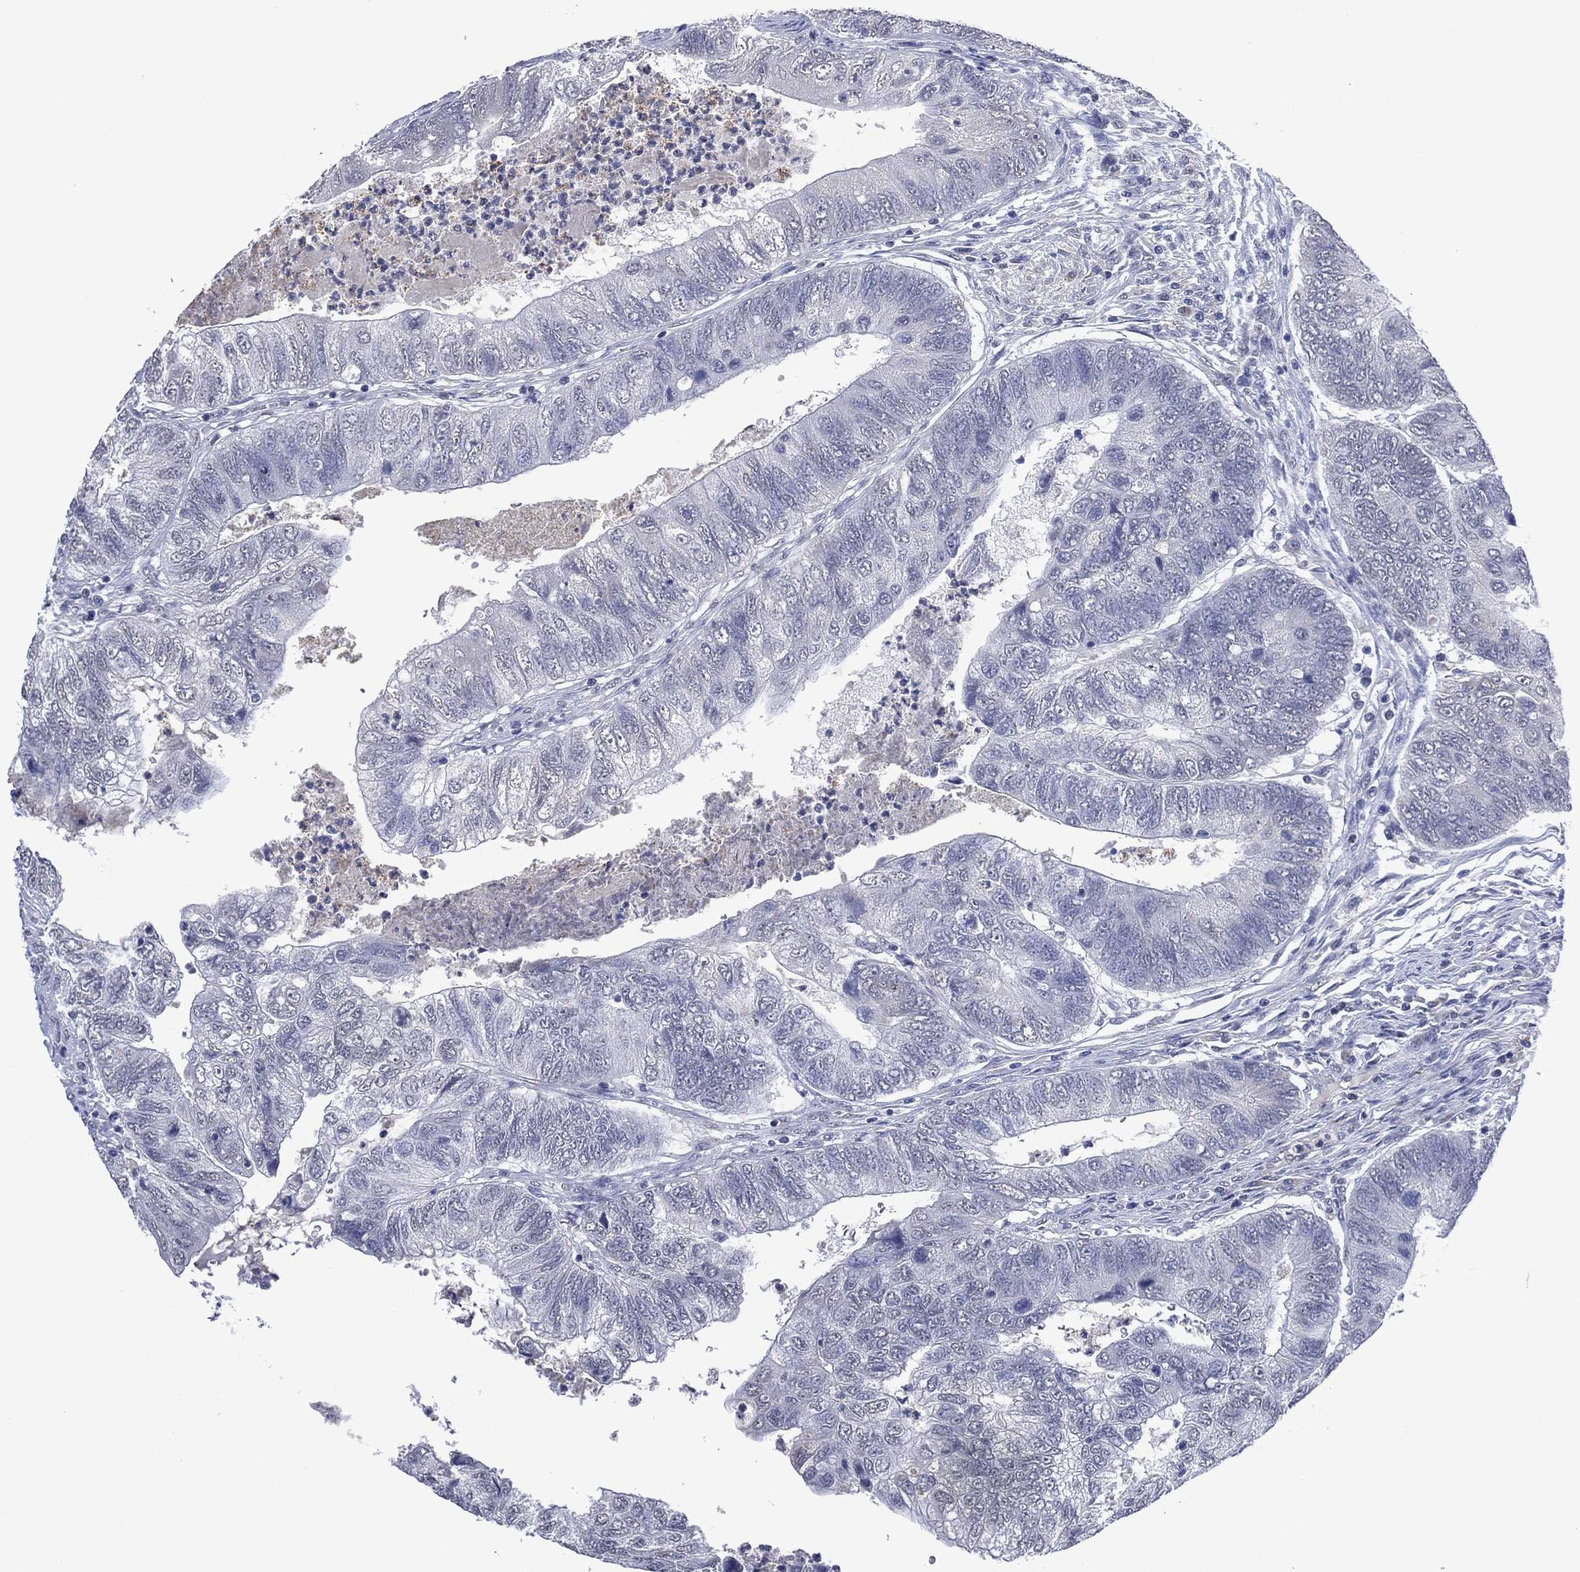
{"staining": {"intensity": "negative", "quantity": "none", "location": "none"}, "tissue": "colorectal cancer", "cell_type": "Tumor cells", "image_type": "cancer", "snomed": [{"axis": "morphology", "description": "Adenocarcinoma, NOS"}, {"axis": "topography", "description": "Colon"}], "caption": "This is an immunohistochemistry histopathology image of human colorectal adenocarcinoma. There is no staining in tumor cells.", "gene": "ASB10", "patient": {"sex": "female", "age": 67}}